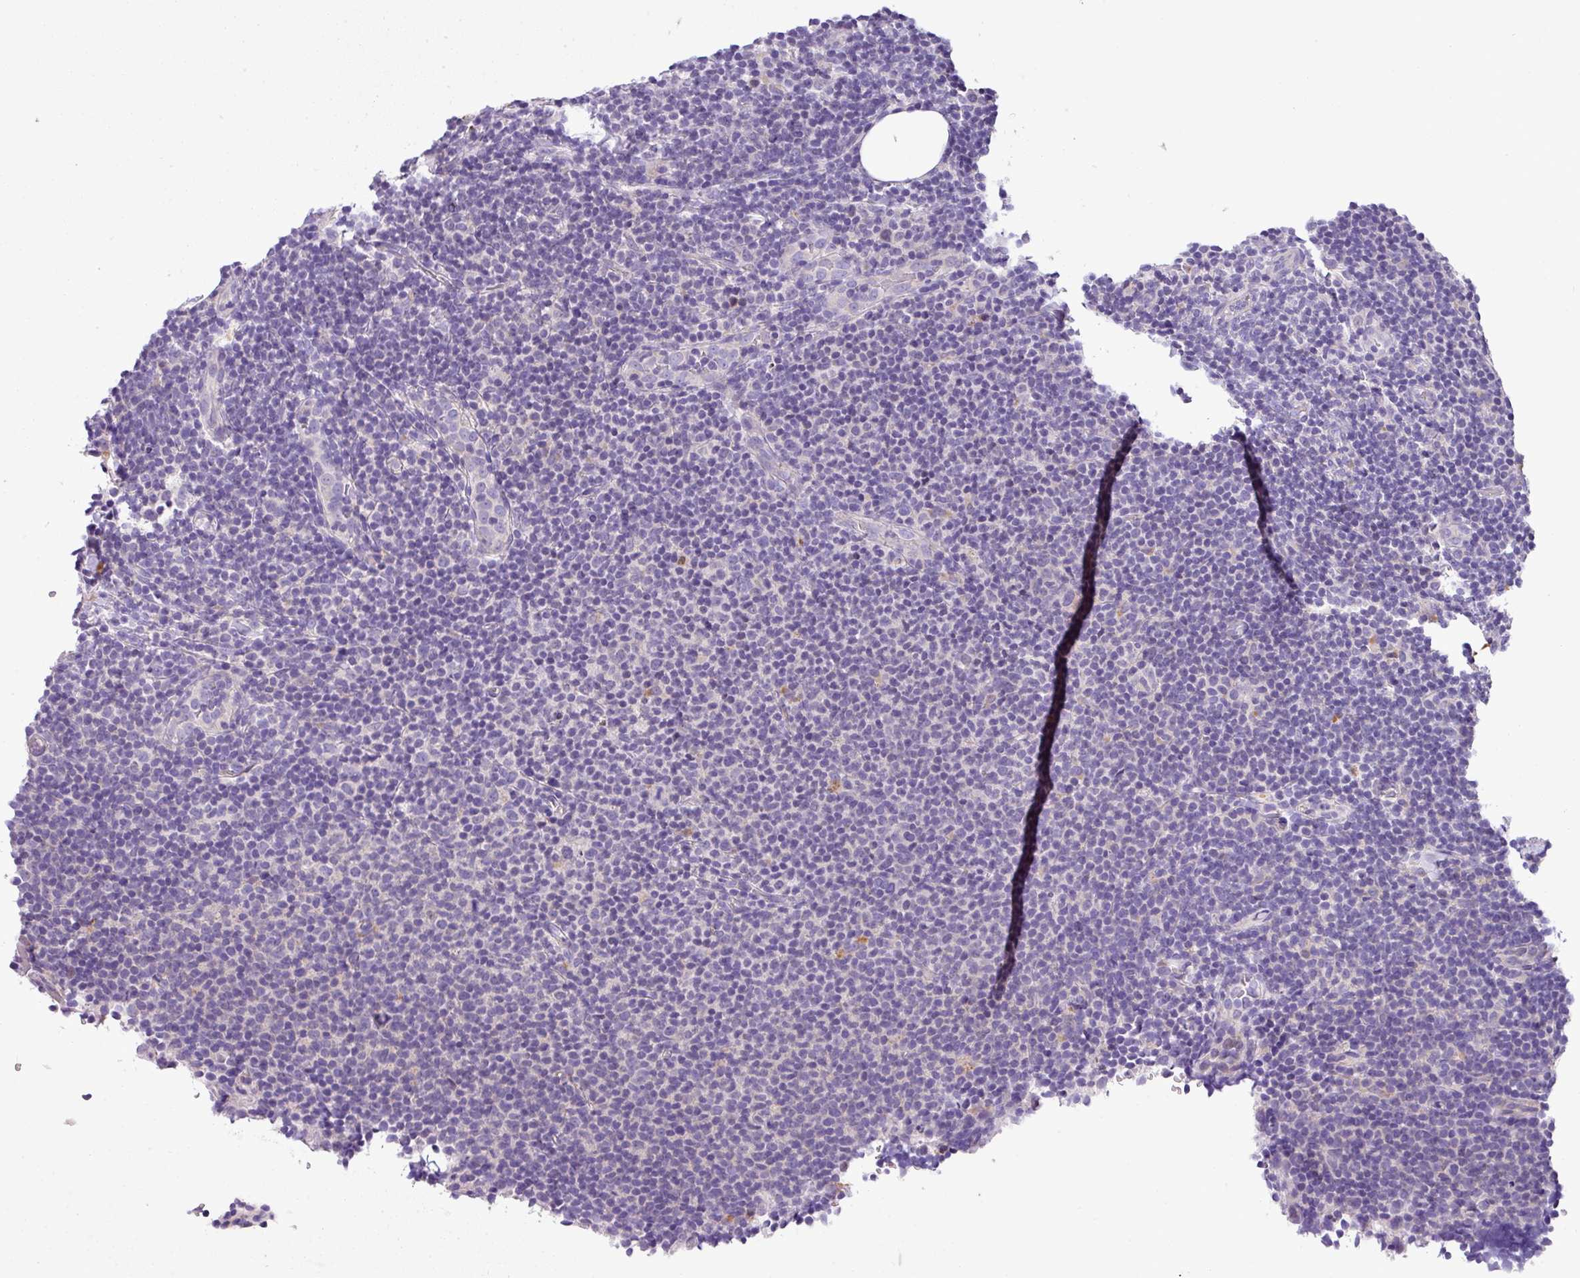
{"staining": {"intensity": "negative", "quantity": "none", "location": "none"}, "tissue": "lymphoma", "cell_type": "Tumor cells", "image_type": "cancer", "snomed": [{"axis": "morphology", "description": "Malignant lymphoma, non-Hodgkin's type, Low grade"}, {"axis": "topography", "description": "Lymph node"}], "caption": "A histopathology image of lymphoma stained for a protein exhibits no brown staining in tumor cells.", "gene": "ANXA2R", "patient": {"sex": "male", "age": 66}}